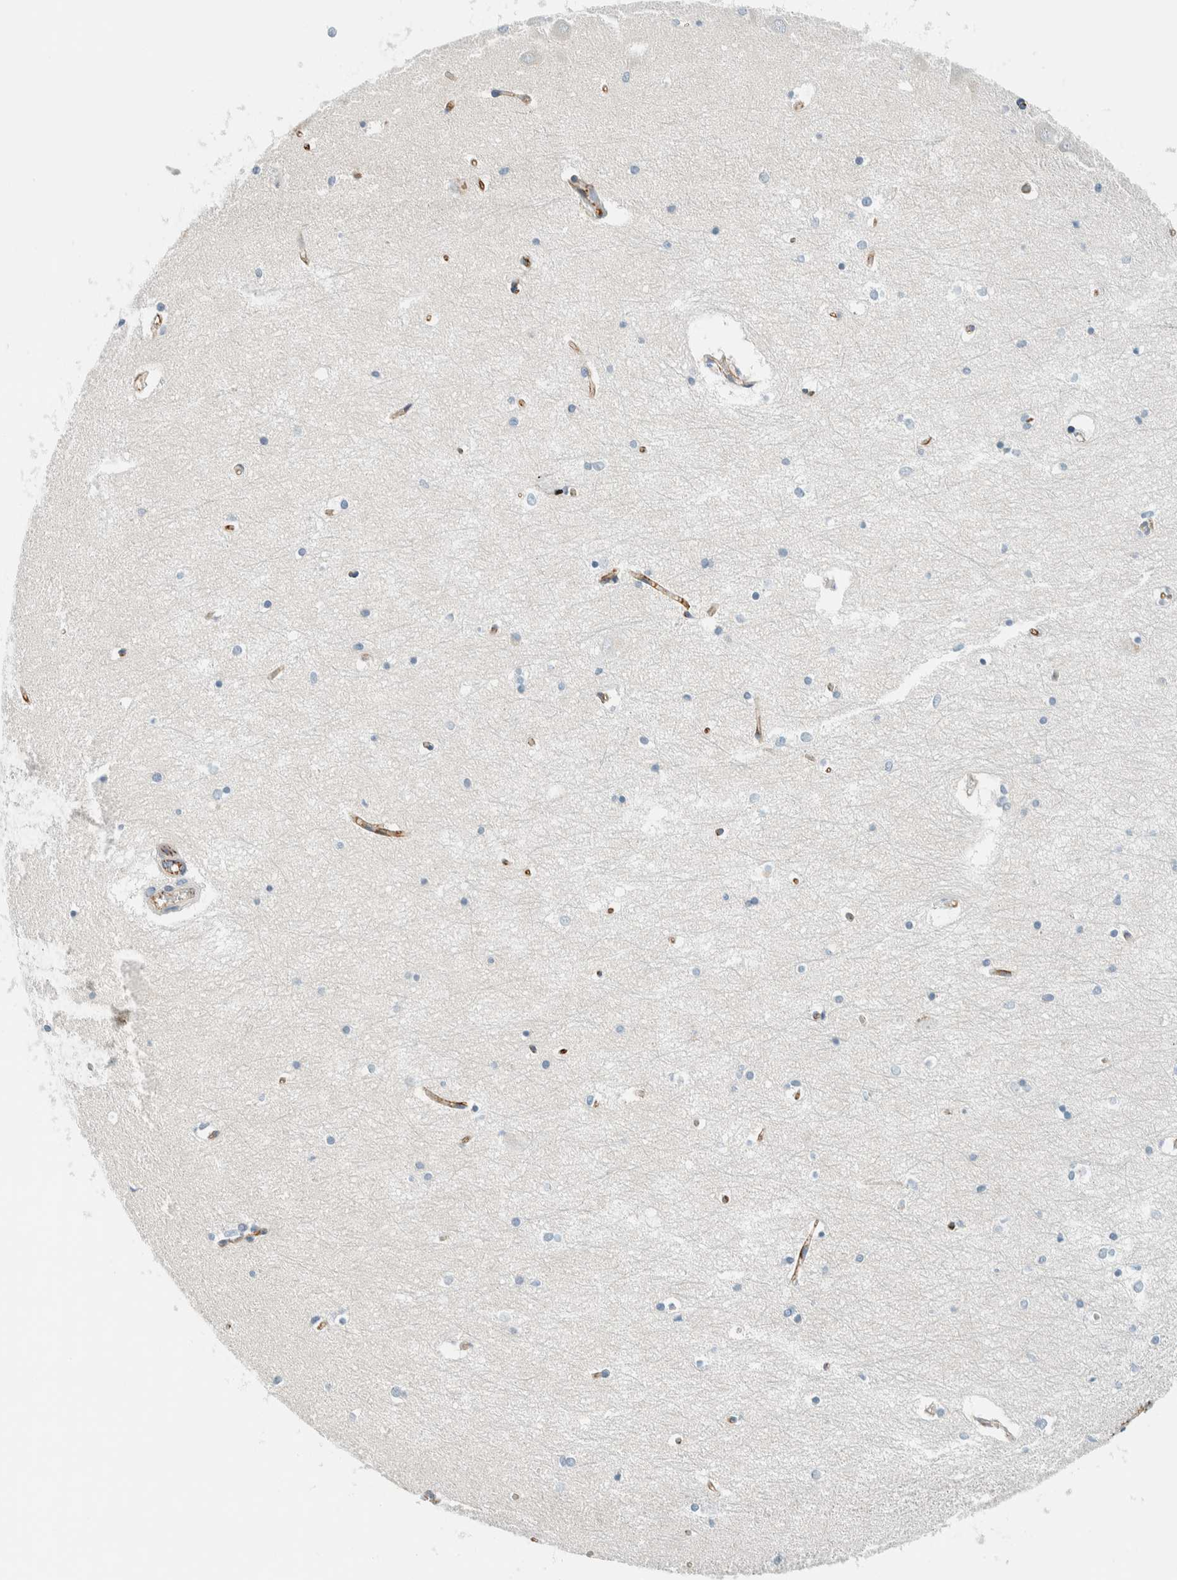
{"staining": {"intensity": "negative", "quantity": "none", "location": "none"}, "tissue": "hippocampus", "cell_type": "Glial cells", "image_type": "normal", "snomed": [{"axis": "morphology", "description": "Normal tissue, NOS"}, {"axis": "topography", "description": "Hippocampus"}], "caption": "The IHC image has no significant positivity in glial cells of hippocampus. (DAB IHC, high magnification).", "gene": "SLFN12", "patient": {"sex": "male", "age": 70}}